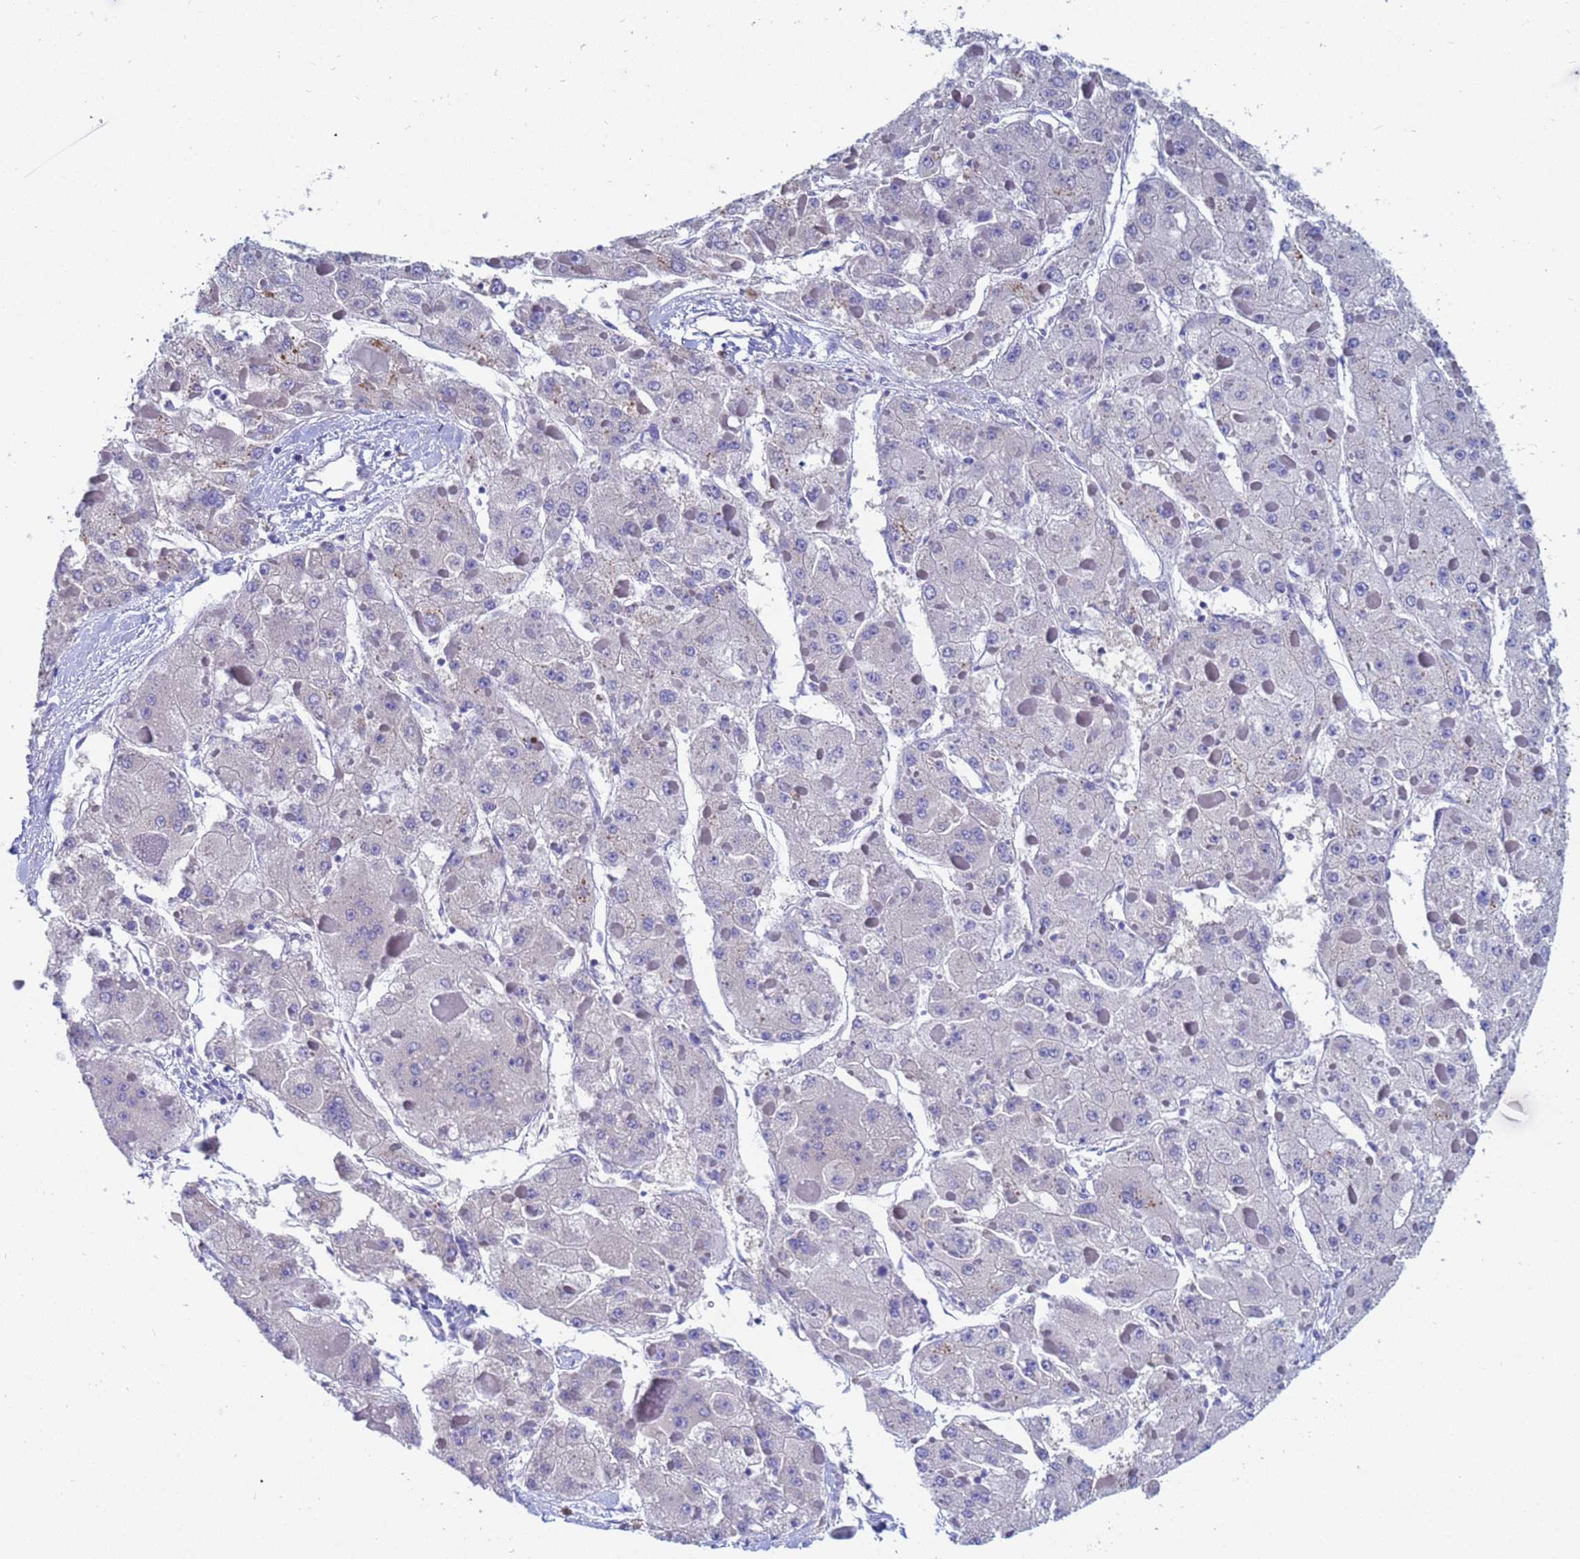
{"staining": {"intensity": "negative", "quantity": "none", "location": "none"}, "tissue": "liver cancer", "cell_type": "Tumor cells", "image_type": "cancer", "snomed": [{"axis": "morphology", "description": "Carcinoma, Hepatocellular, NOS"}, {"axis": "topography", "description": "Liver"}], "caption": "Tumor cells show no significant expression in liver hepatocellular carcinoma.", "gene": "UBE2O", "patient": {"sex": "female", "age": 73}}